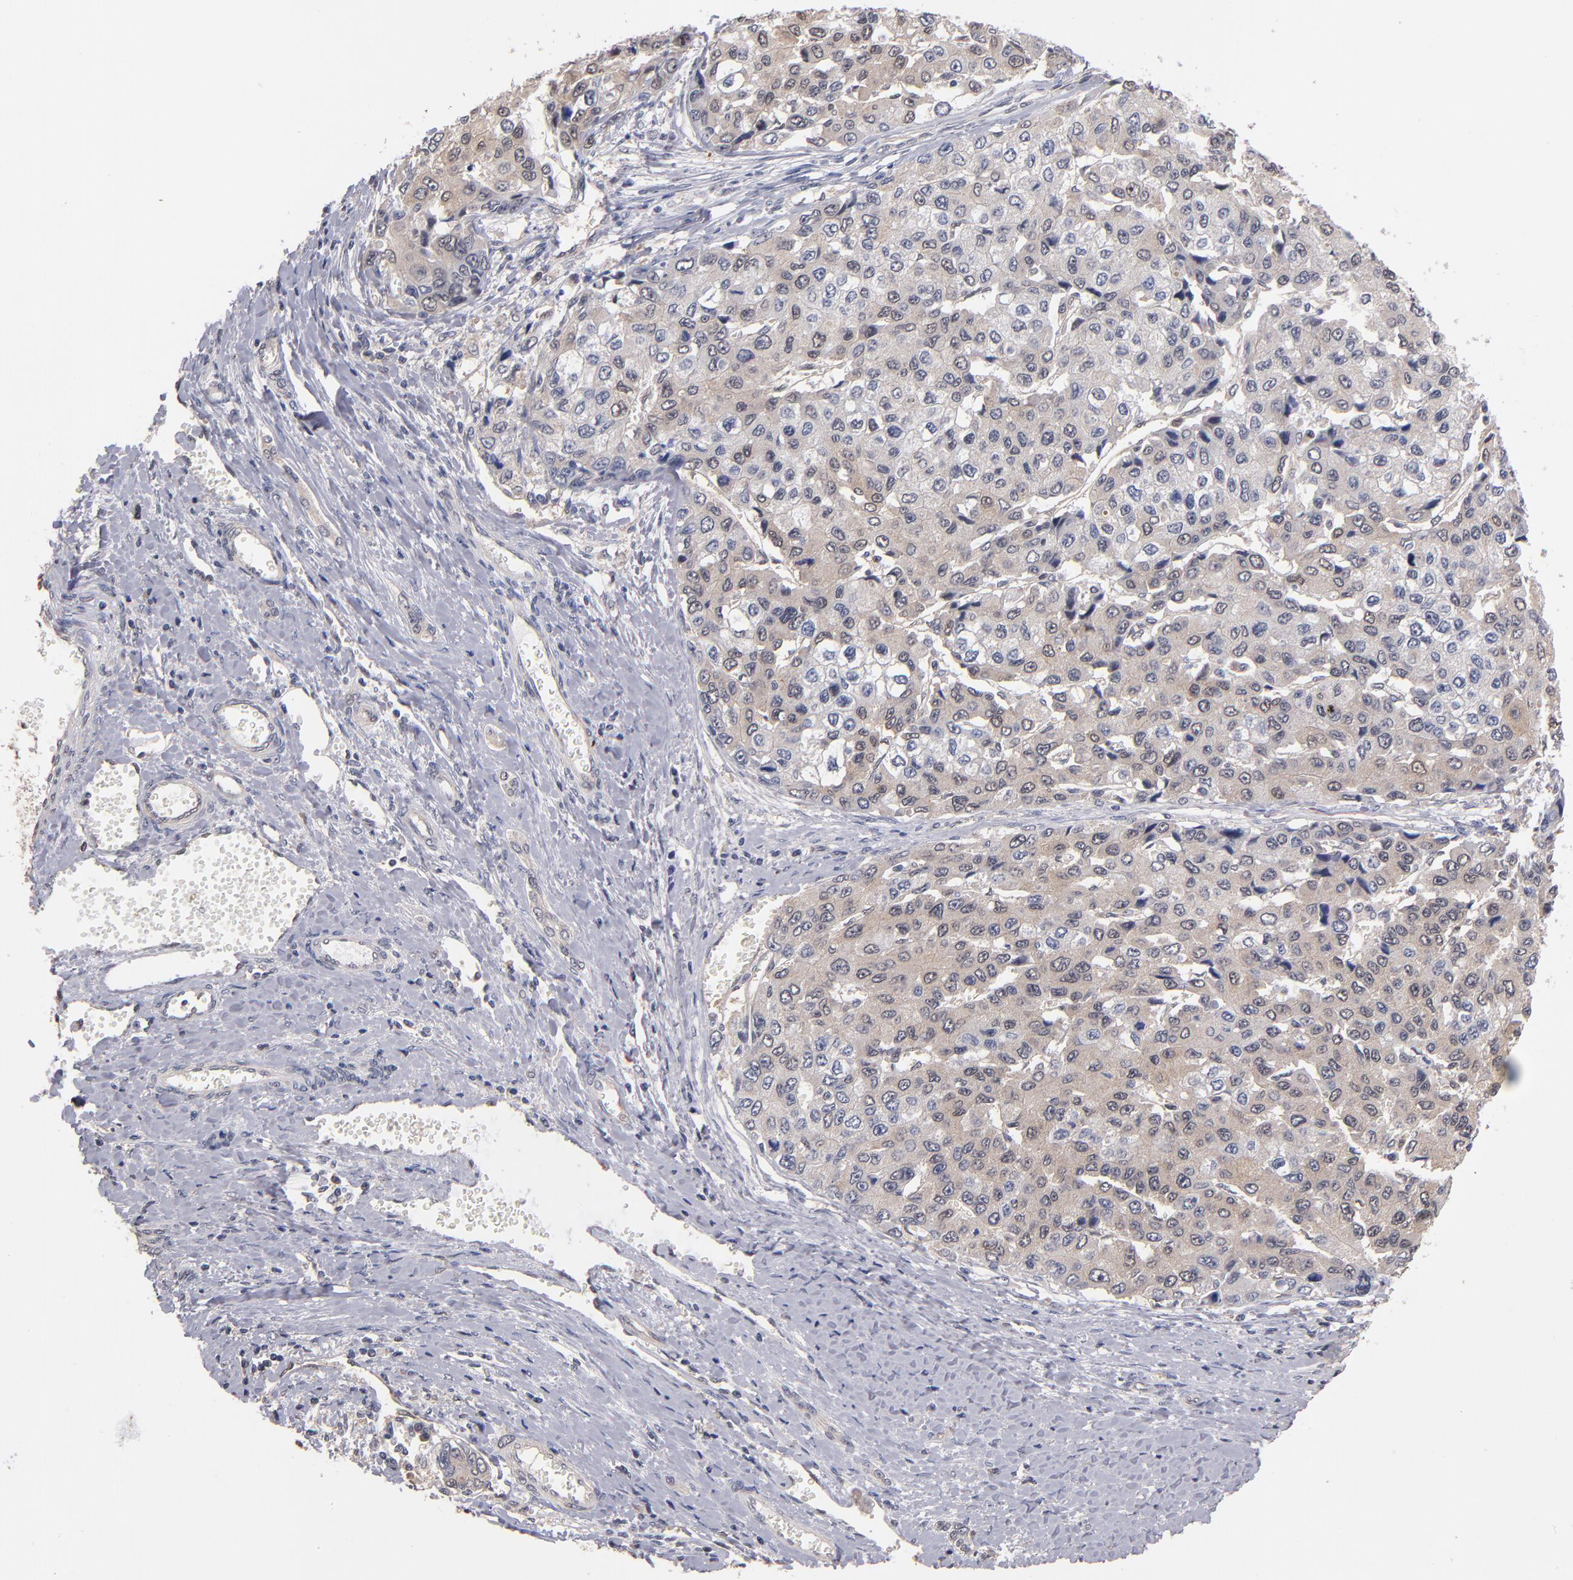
{"staining": {"intensity": "weak", "quantity": "25%-75%", "location": "cytoplasmic/membranous"}, "tissue": "liver cancer", "cell_type": "Tumor cells", "image_type": "cancer", "snomed": [{"axis": "morphology", "description": "Carcinoma, Hepatocellular, NOS"}, {"axis": "topography", "description": "Liver"}], "caption": "Liver cancer stained for a protein (brown) reveals weak cytoplasmic/membranous positive staining in about 25%-75% of tumor cells.", "gene": "PSMD10", "patient": {"sex": "female", "age": 66}}